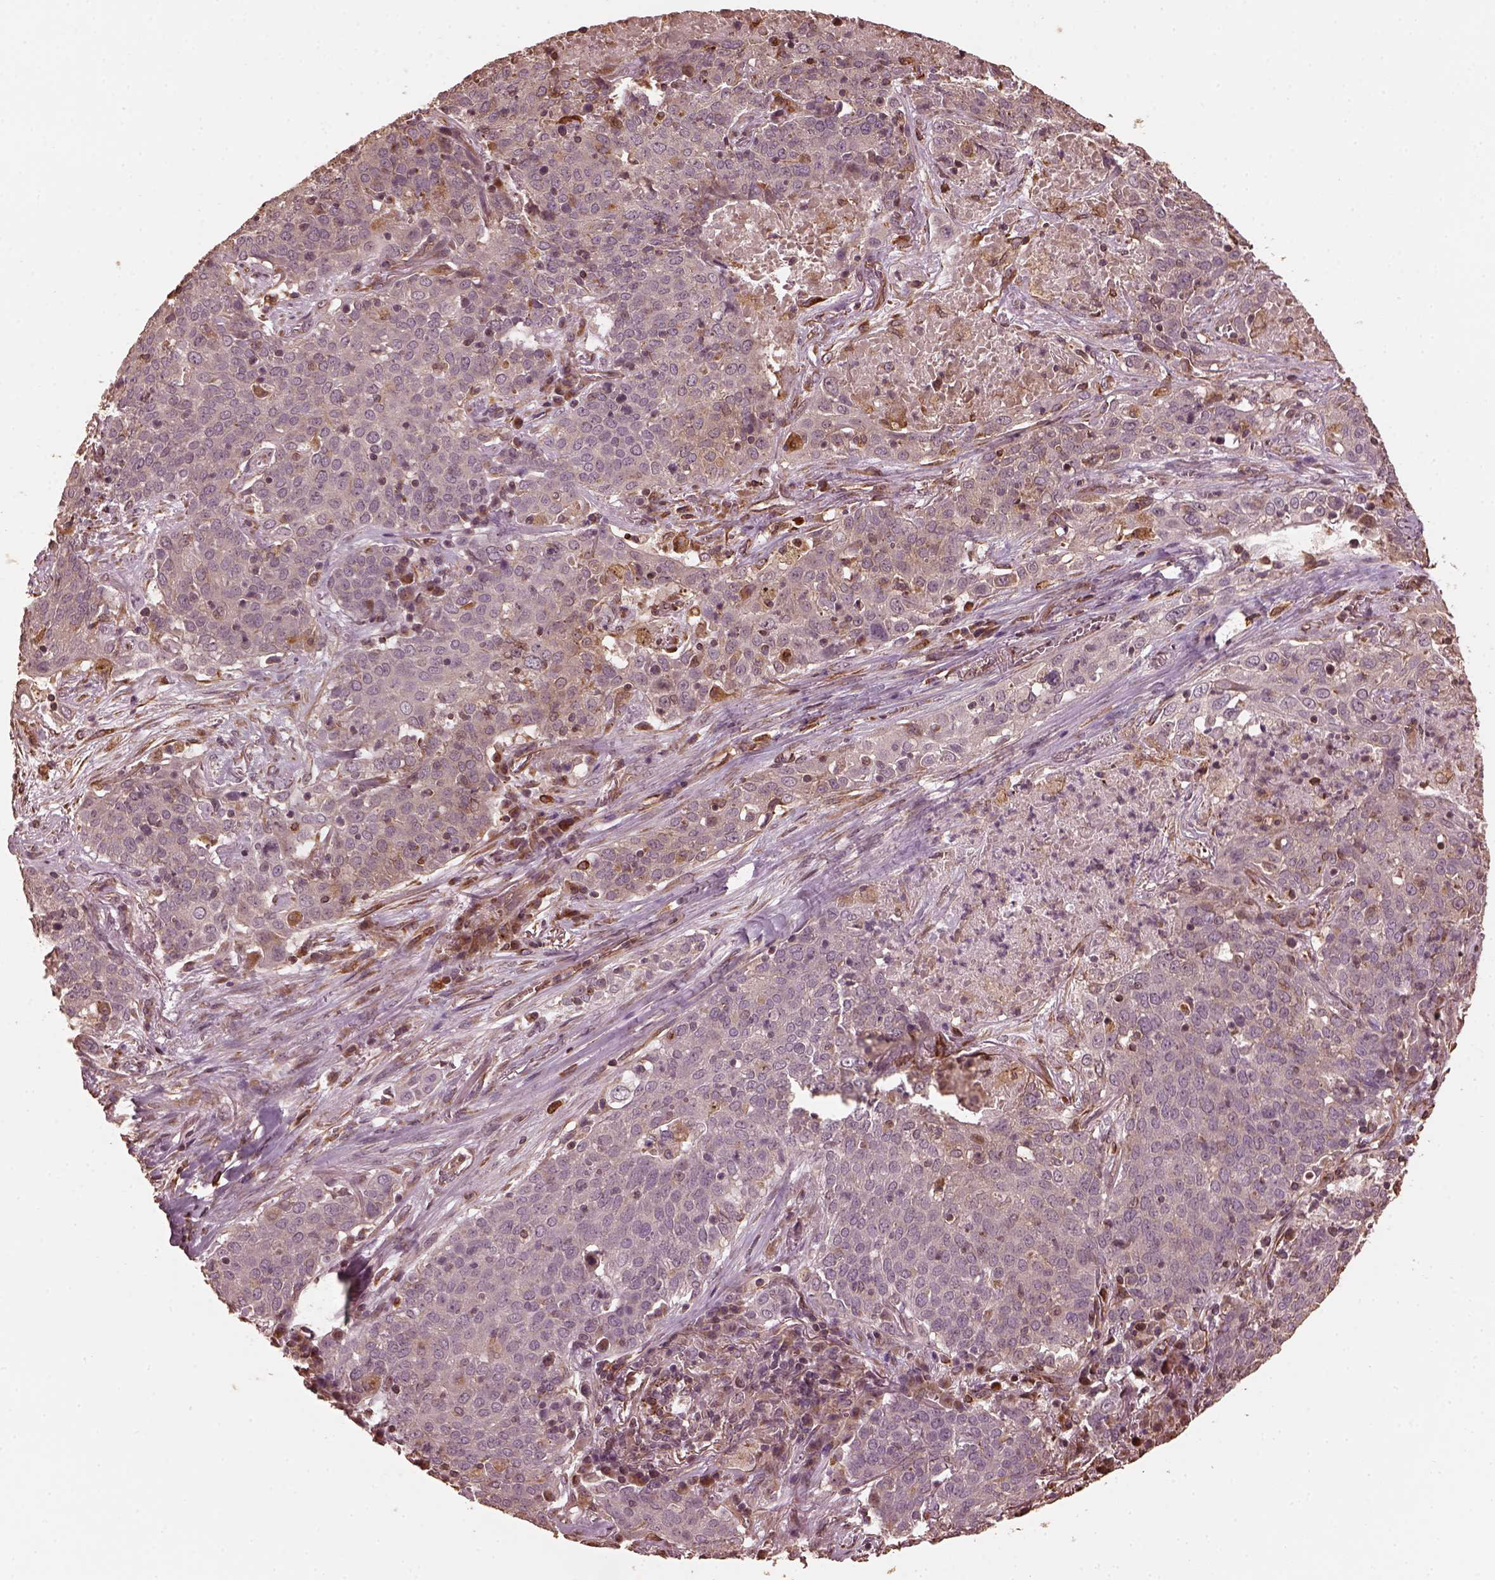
{"staining": {"intensity": "negative", "quantity": "none", "location": "none"}, "tissue": "lung cancer", "cell_type": "Tumor cells", "image_type": "cancer", "snomed": [{"axis": "morphology", "description": "Squamous cell carcinoma, NOS"}, {"axis": "topography", "description": "Lung"}], "caption": "The micrograph shows no staining of tumor cells in lung cancer.", "gene": "GTPBP1", "patient": {"sex": "male", "age": 82}}